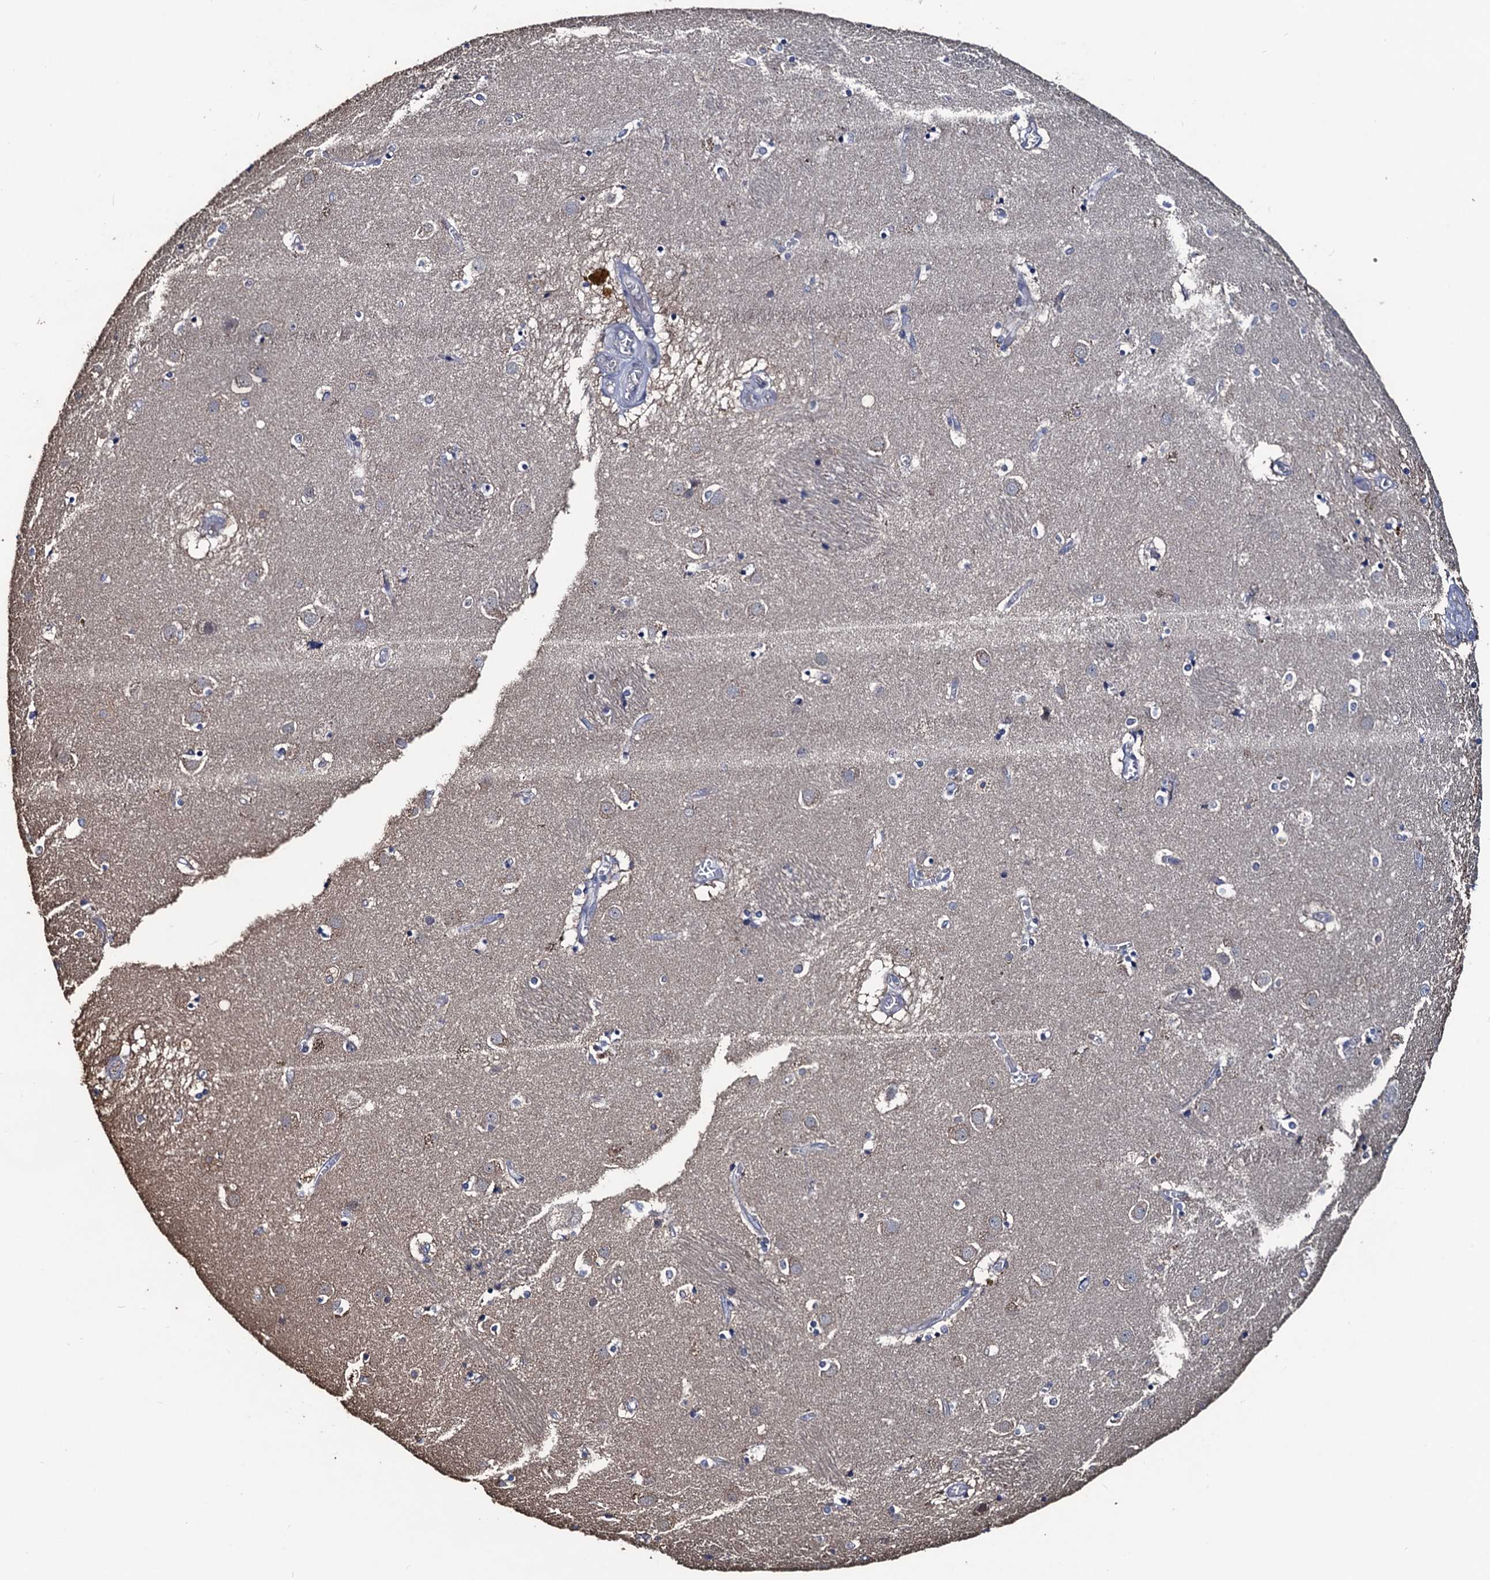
{"staining": {"intensity": "negative", "quantity": "none", "location": "none"}, "tissue": "caudate", "cell_type": "Glial cells", "image_type": "normal", "snomed": [{"axis": "morphology", "description": "Normal tissue, NOS"}, {"axis": "topography", "description": "Lateral ventricle wall"}], "caption": "IHC micrograph of benign caudate: caudate stained with DAB (3,3'-diaminobenzidine) reveals no significant protein staining in glial cells. The staining is performed using DAB (3,3'-diaminobenzidine) brown chromogen with nuclei counter-stained in using hematoxylin.", "gene": "RTKN2", "patient": {"sex": "male", "age": 70}}